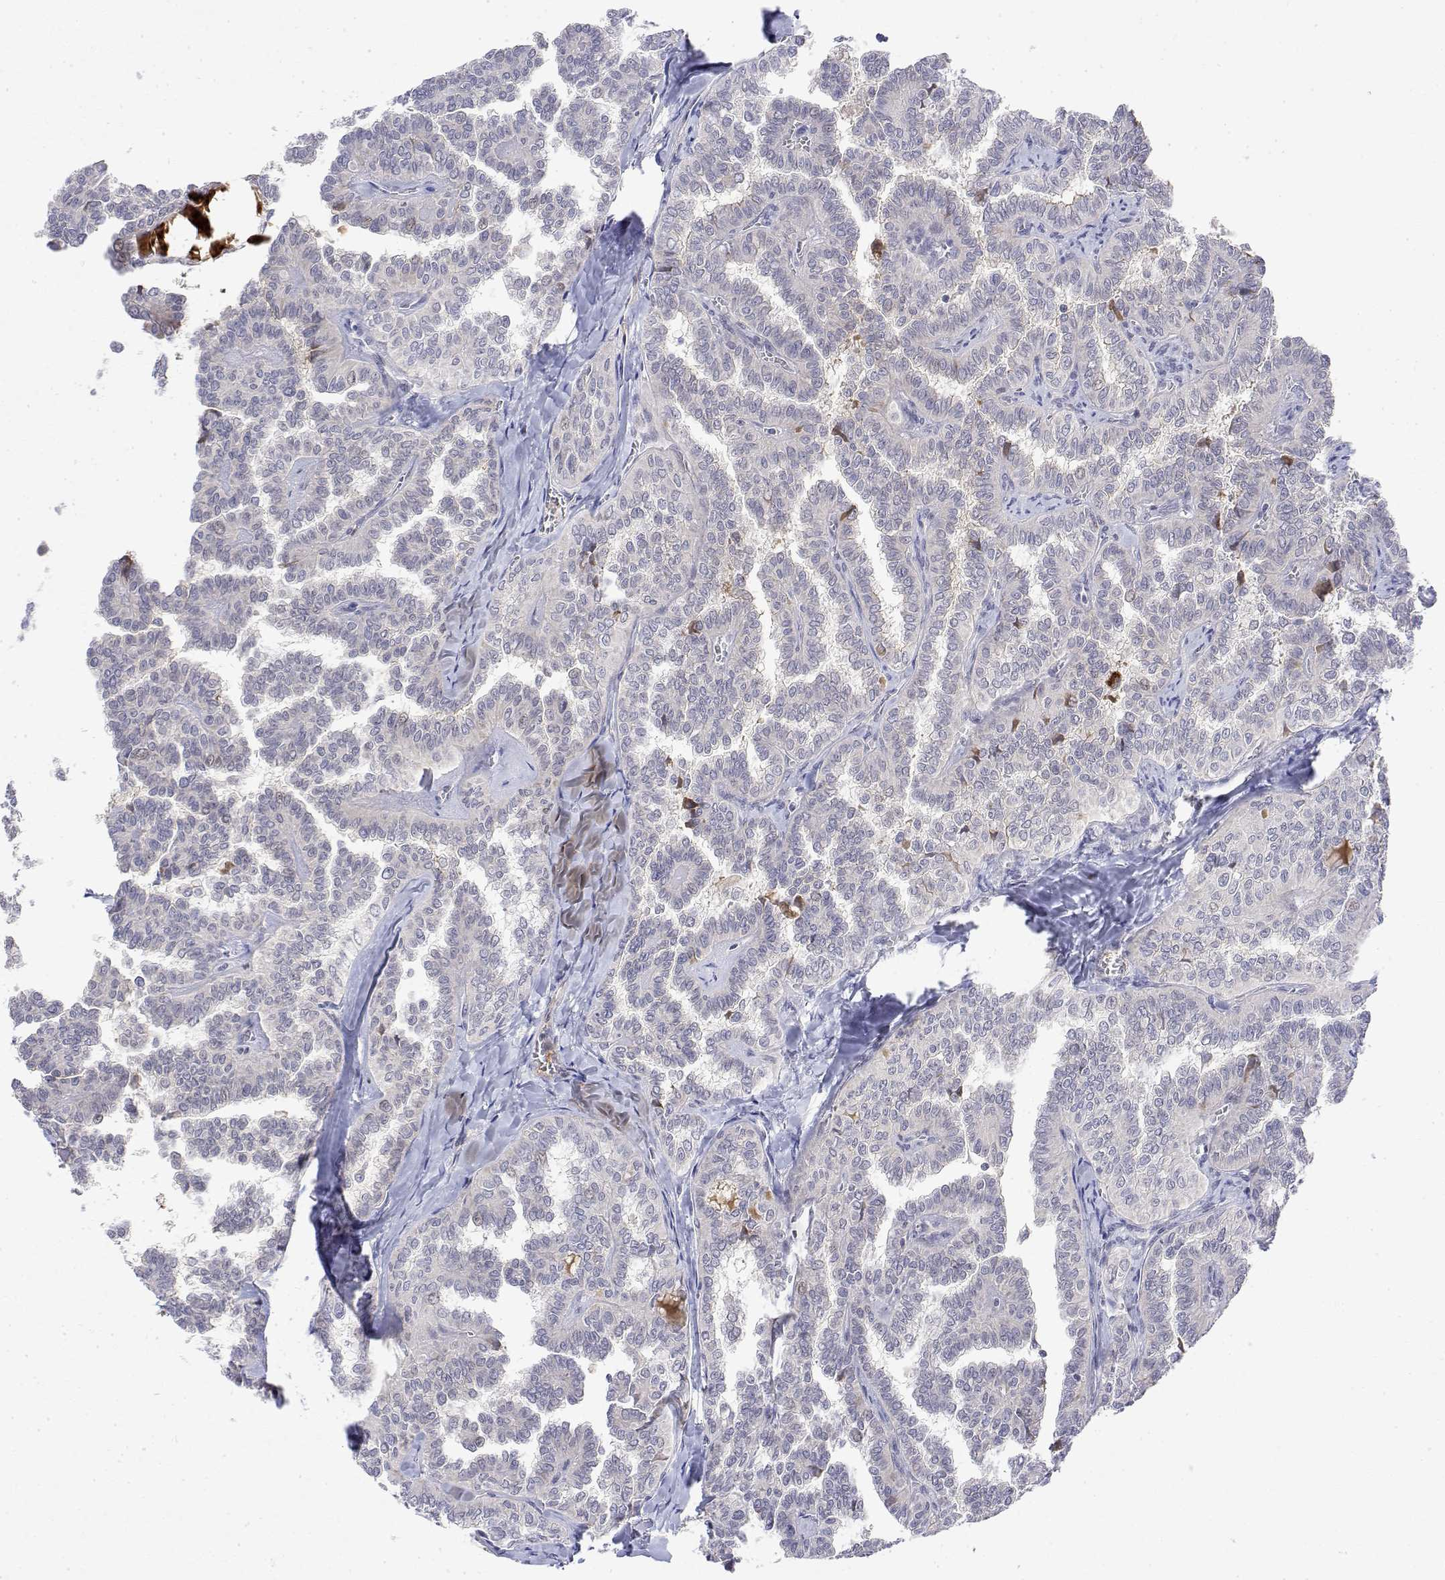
{"staining": {"intensity": "negative", "quantity": "none", "location": "none"}, "tissue": "thyroid cancer", "cell_type": "Tumor cells", "image_type": "cancer", "snomed": [{"axis": "morphology", "description": "Papillary adenocarcinoma, NOS"}, {"axis": "topography", "description": "Thyroid gland"}], "caption": "DAB immunohistochemical staining of human thyroid cancer (papillary adenocarcinoma) demonstrates no significant expression in tumor cells.", "gene": "IGFBP4", "patient": {"sex": "female", "age": 41}}